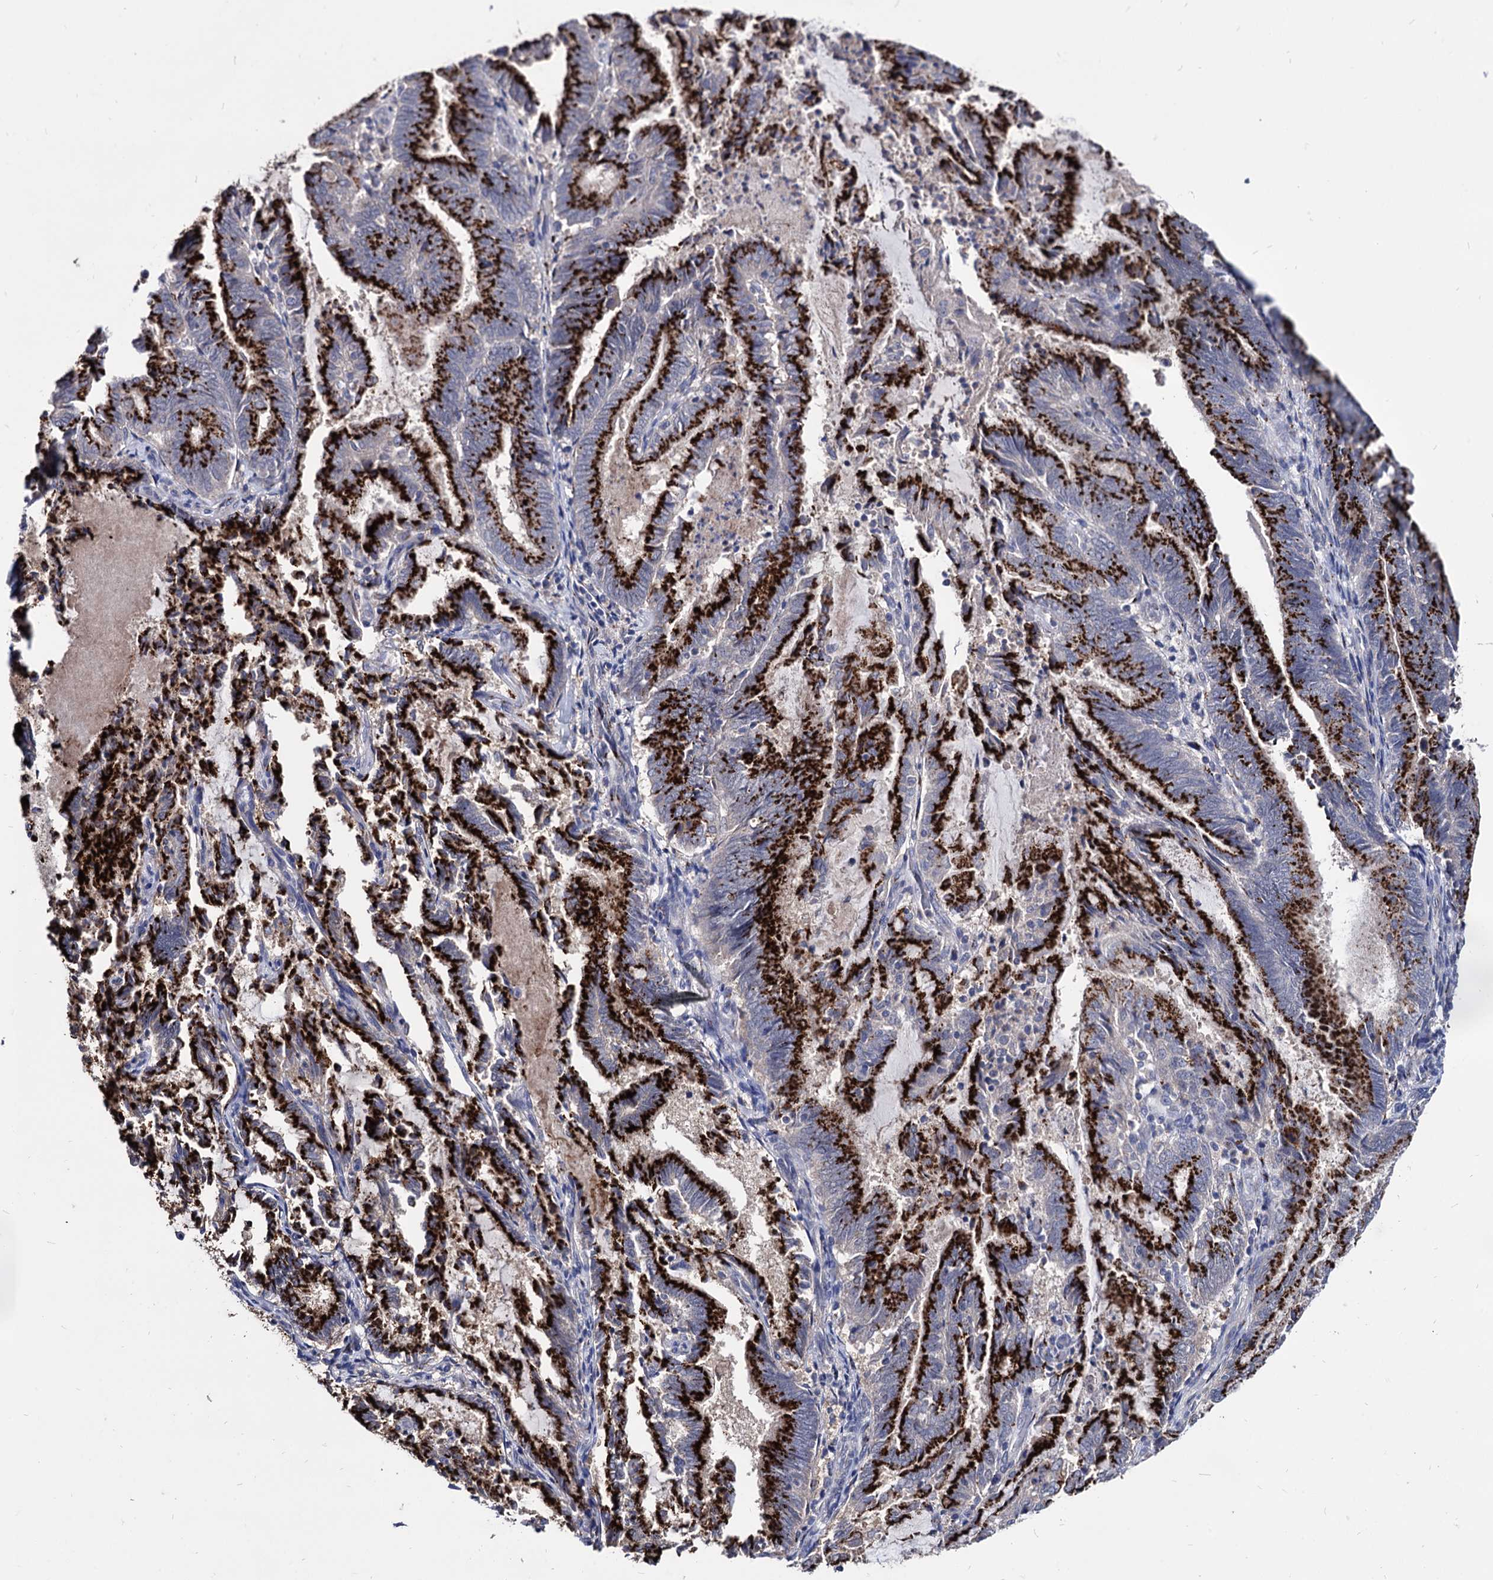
{"staining": {"intensity": "strong", "quantity": ">75%", "location": "cytoplasmic/membranous"}, "tissue": "endometrial cancer", "cell_type": "Tumor cells", "image_type": "cancer", "snomed": [{"axis": "morphology", "description": "Adenocarcinoma, NOS"}, {"axis": "topography", "description": "Endometrium"}], "caption": "Endometrial cancer (adenocarcinoma) tissue shows strong cytoplasmic/membranous positivity in about >75% of tumor cells, visualized by immunohistochemistry.", "gene": "ESD", "patient": {"sex": "female", "age": 80}}